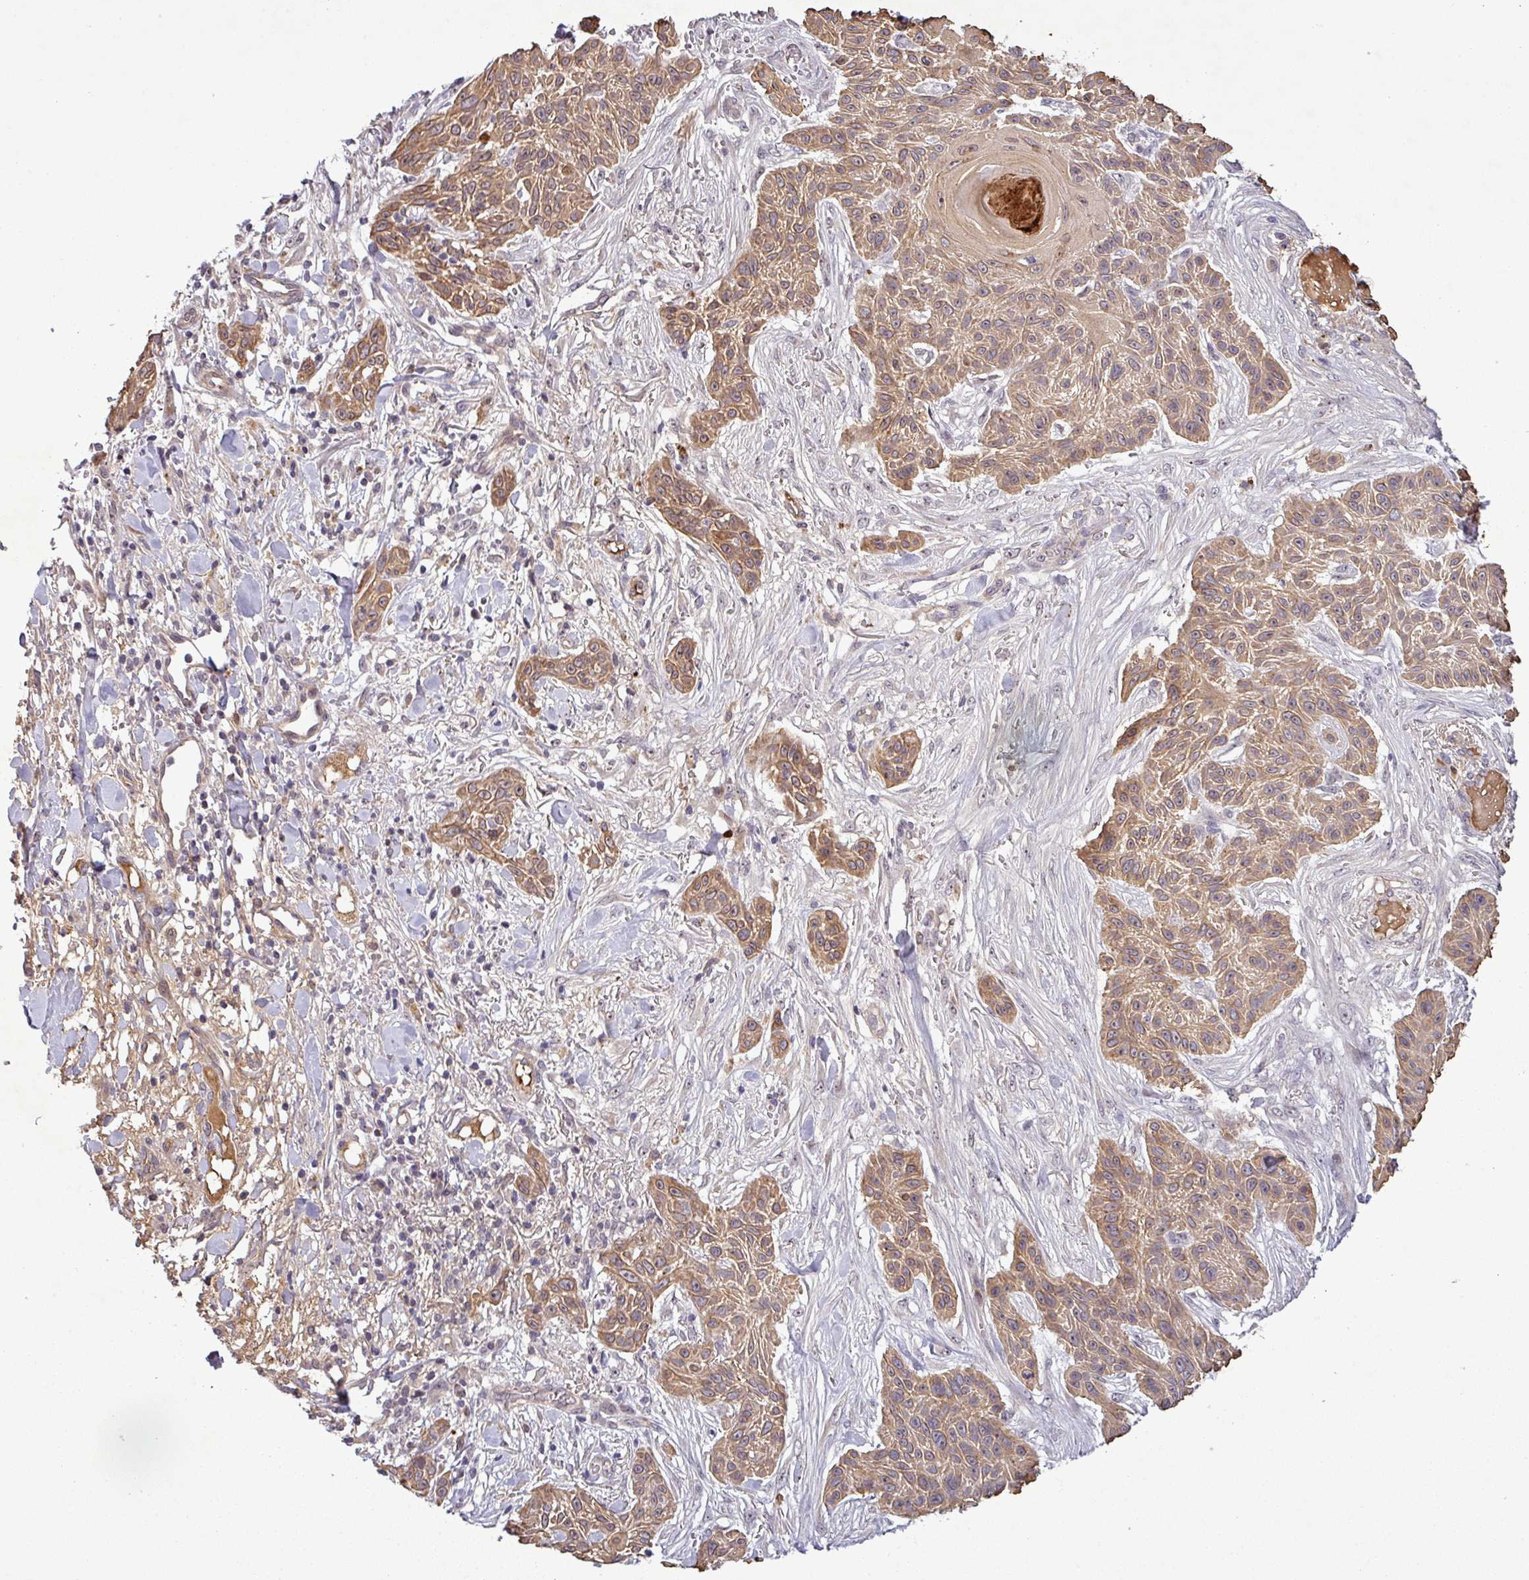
{"staining": {"intensity": "moderate", "quantity": ">75%", "location": "cytoplasmic/membranous,nuclear"}, "tissue": "skin cancer", "cell_type": "Tumor cells", "image_type": "cancer", "snomed": [{"axis": "morphology", "description": "Squamous cell carcinoma, NOS"}, {"axis": "topography", "description": "Skin"}], "caption": "Brown immunohistochemical staining in squamous cell carcinoma (skin) demonstrates moderate cytoplasmic/membranous and nuclear positivity in approximately >75% of tumor cells.", "gene": "PCDH1", "patient": {"sex": "male", "age": 86}}